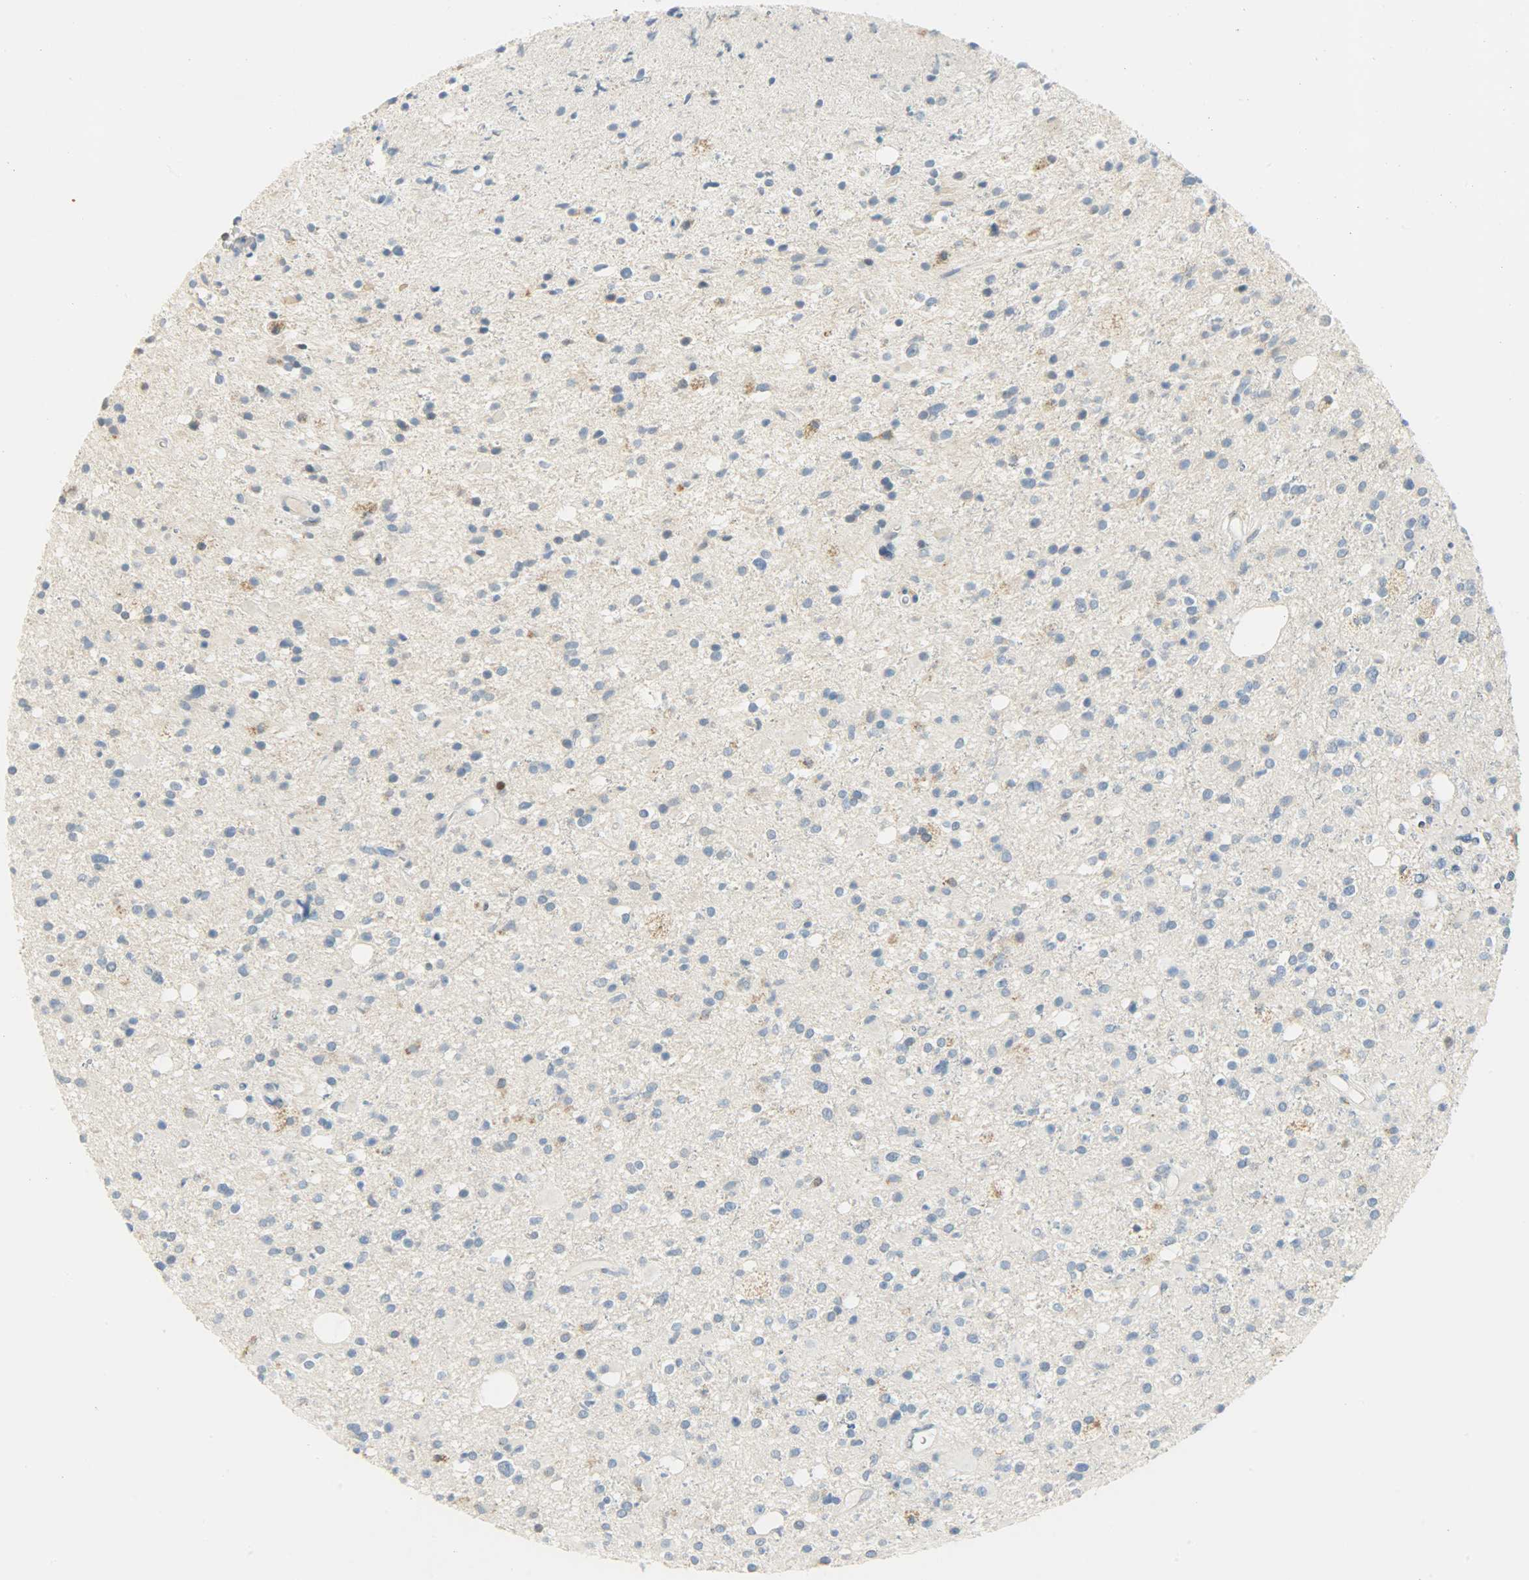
{"staining": {"intensity": "weak", "quantity": "<25%", "location": "nuclear"}, "tissue": "glioma", "cell_type": "Tumor cells", "image_type": "cancer", "snomed": [{"axis": "morphology", "description": "Glioma, malignant, High grade"}, {"axis": "topography", "description": "Brain"}], "caption": "Immunohistochemical staining of human glioma demonstrates no significant staining in tumor cells.", "gene": "JUNB", "patient": {"sex": "male", "age": 33}}